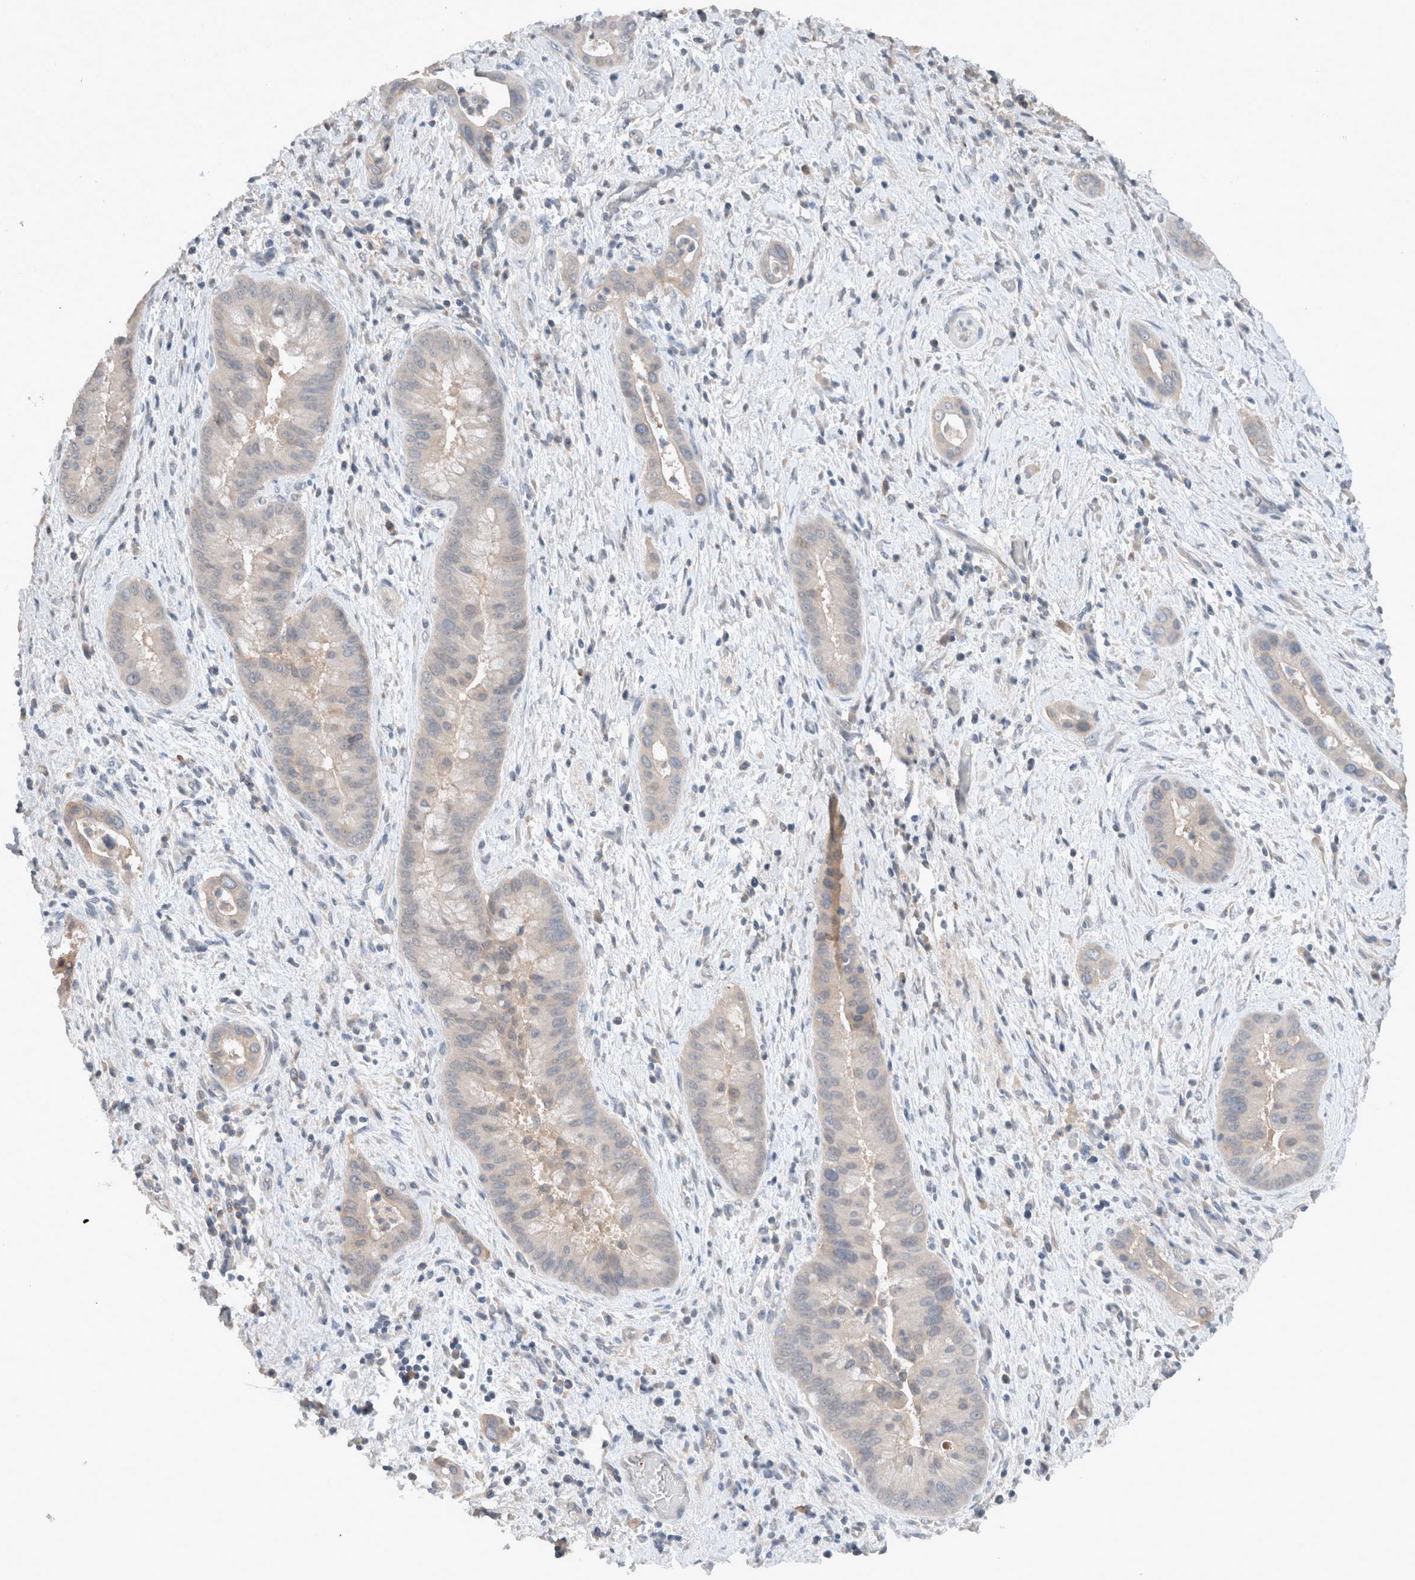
{"staining": {"intensity": "negative", "quantity": "none", "location": "none"}, "tissue": "liver cancer", "cell_type": "Tumor cells", "image_type": "cancer", "snomed": [{"axis": "morphology", "description": "Cholangiocarcinoma"}, {"axis": "topography", "description": "Liver"}], "caption": "High power microscopy photomicrograph of an IHC image of liver cholangiocarcinoma, revealing no significant staining in tumor cells.", "gene": "UGCG", "patient": {"sex": "female", "age": 54}}